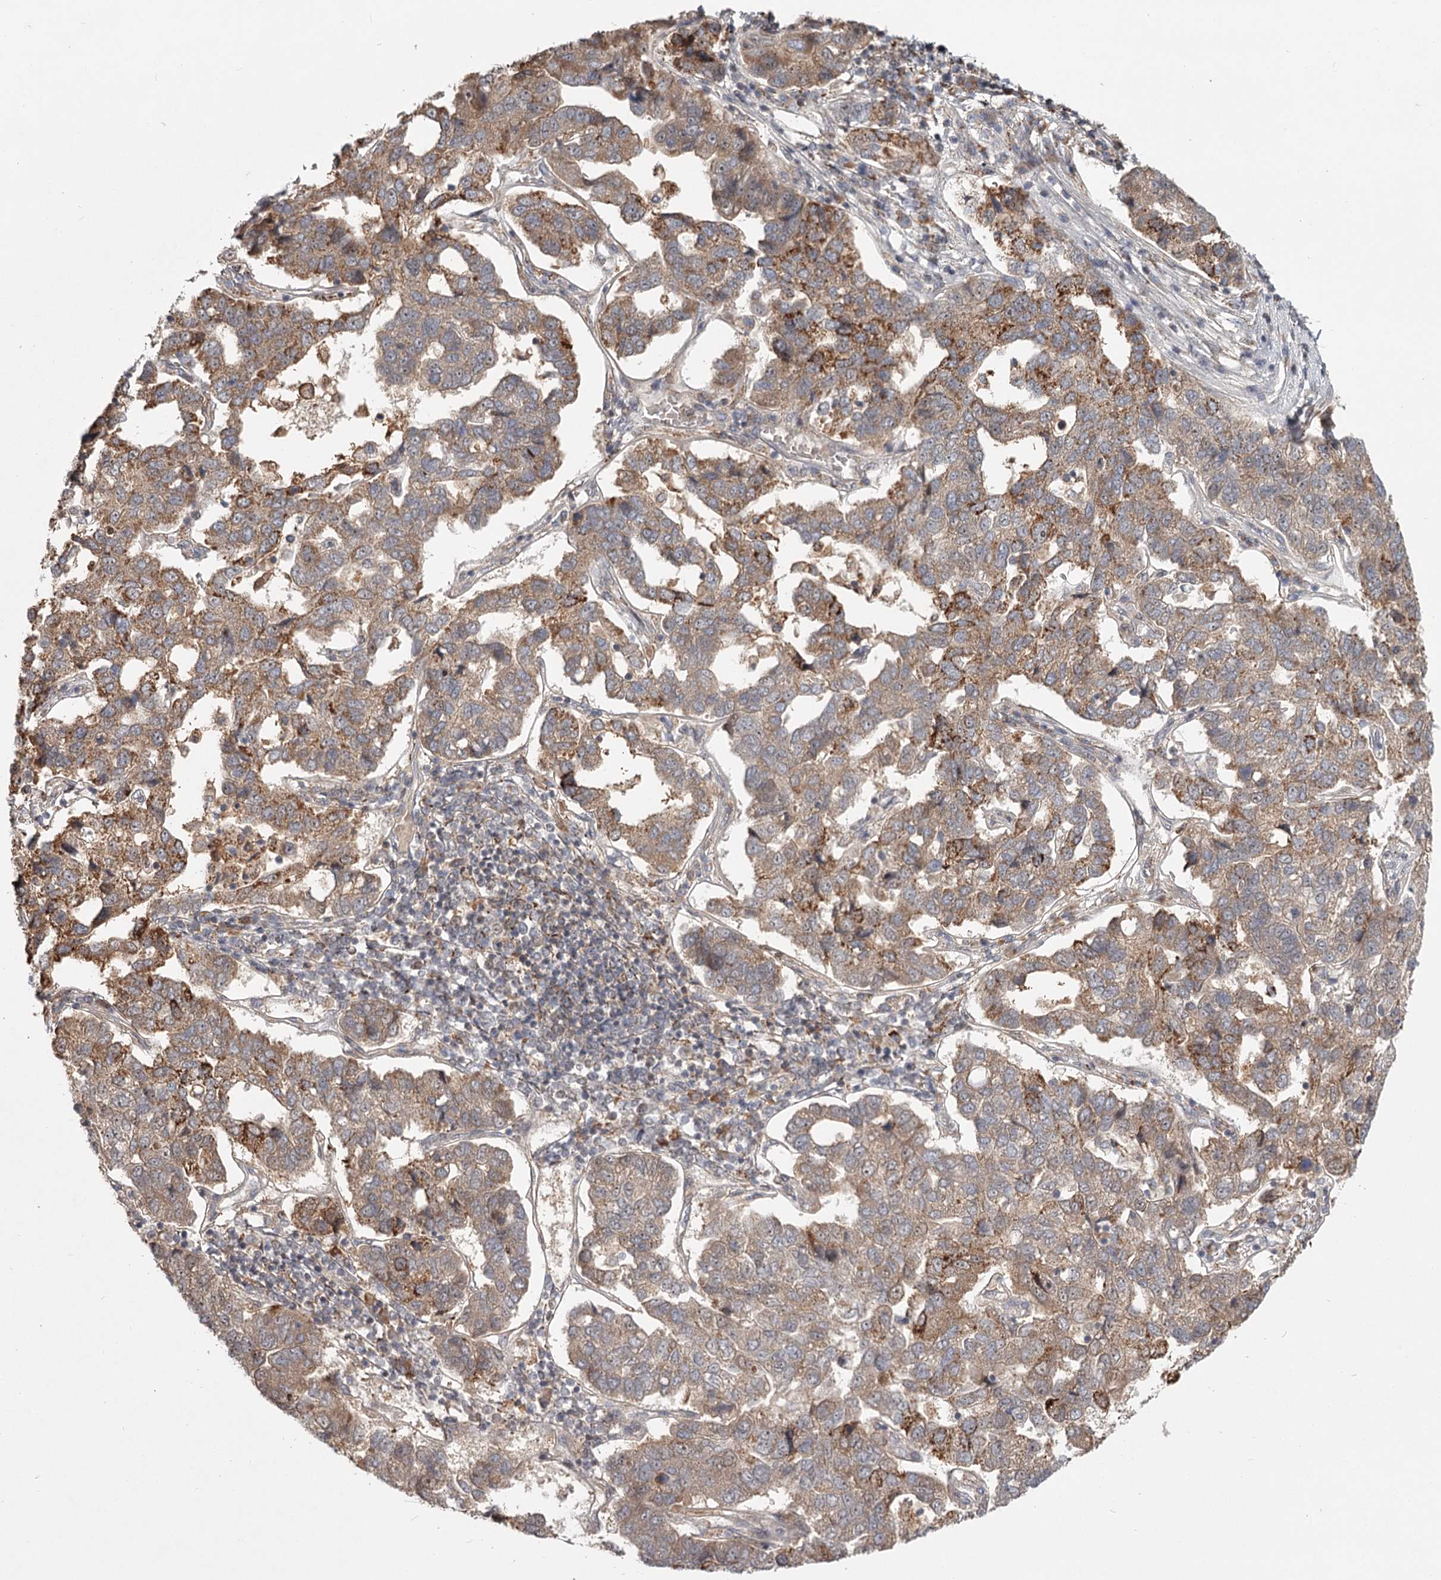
{"staining": {"intensity": "moderate", "quantity": ">75%", "location": "cytoplasmic/membranous"}, "tissue": "pancreatic cancer", "cell_type": "Tumor cells", "image_type": "cancer", "snomed": [{"axis": "morphology", "description": "Adenocarcinoma, NOS"}, {"axis": "topography", "description": "Pancreas"}], "caption": "Immunohistochemistry (DAB (3,3'-diaminobenzidine)) staining of human adenocarcinoma (pancreatic) reveals moderate cytoplasmic/membranous protein staining in approximately >75% of tumor cells.", "gene": "CDC123", "patient": {"sex": "female", "age": 61}}